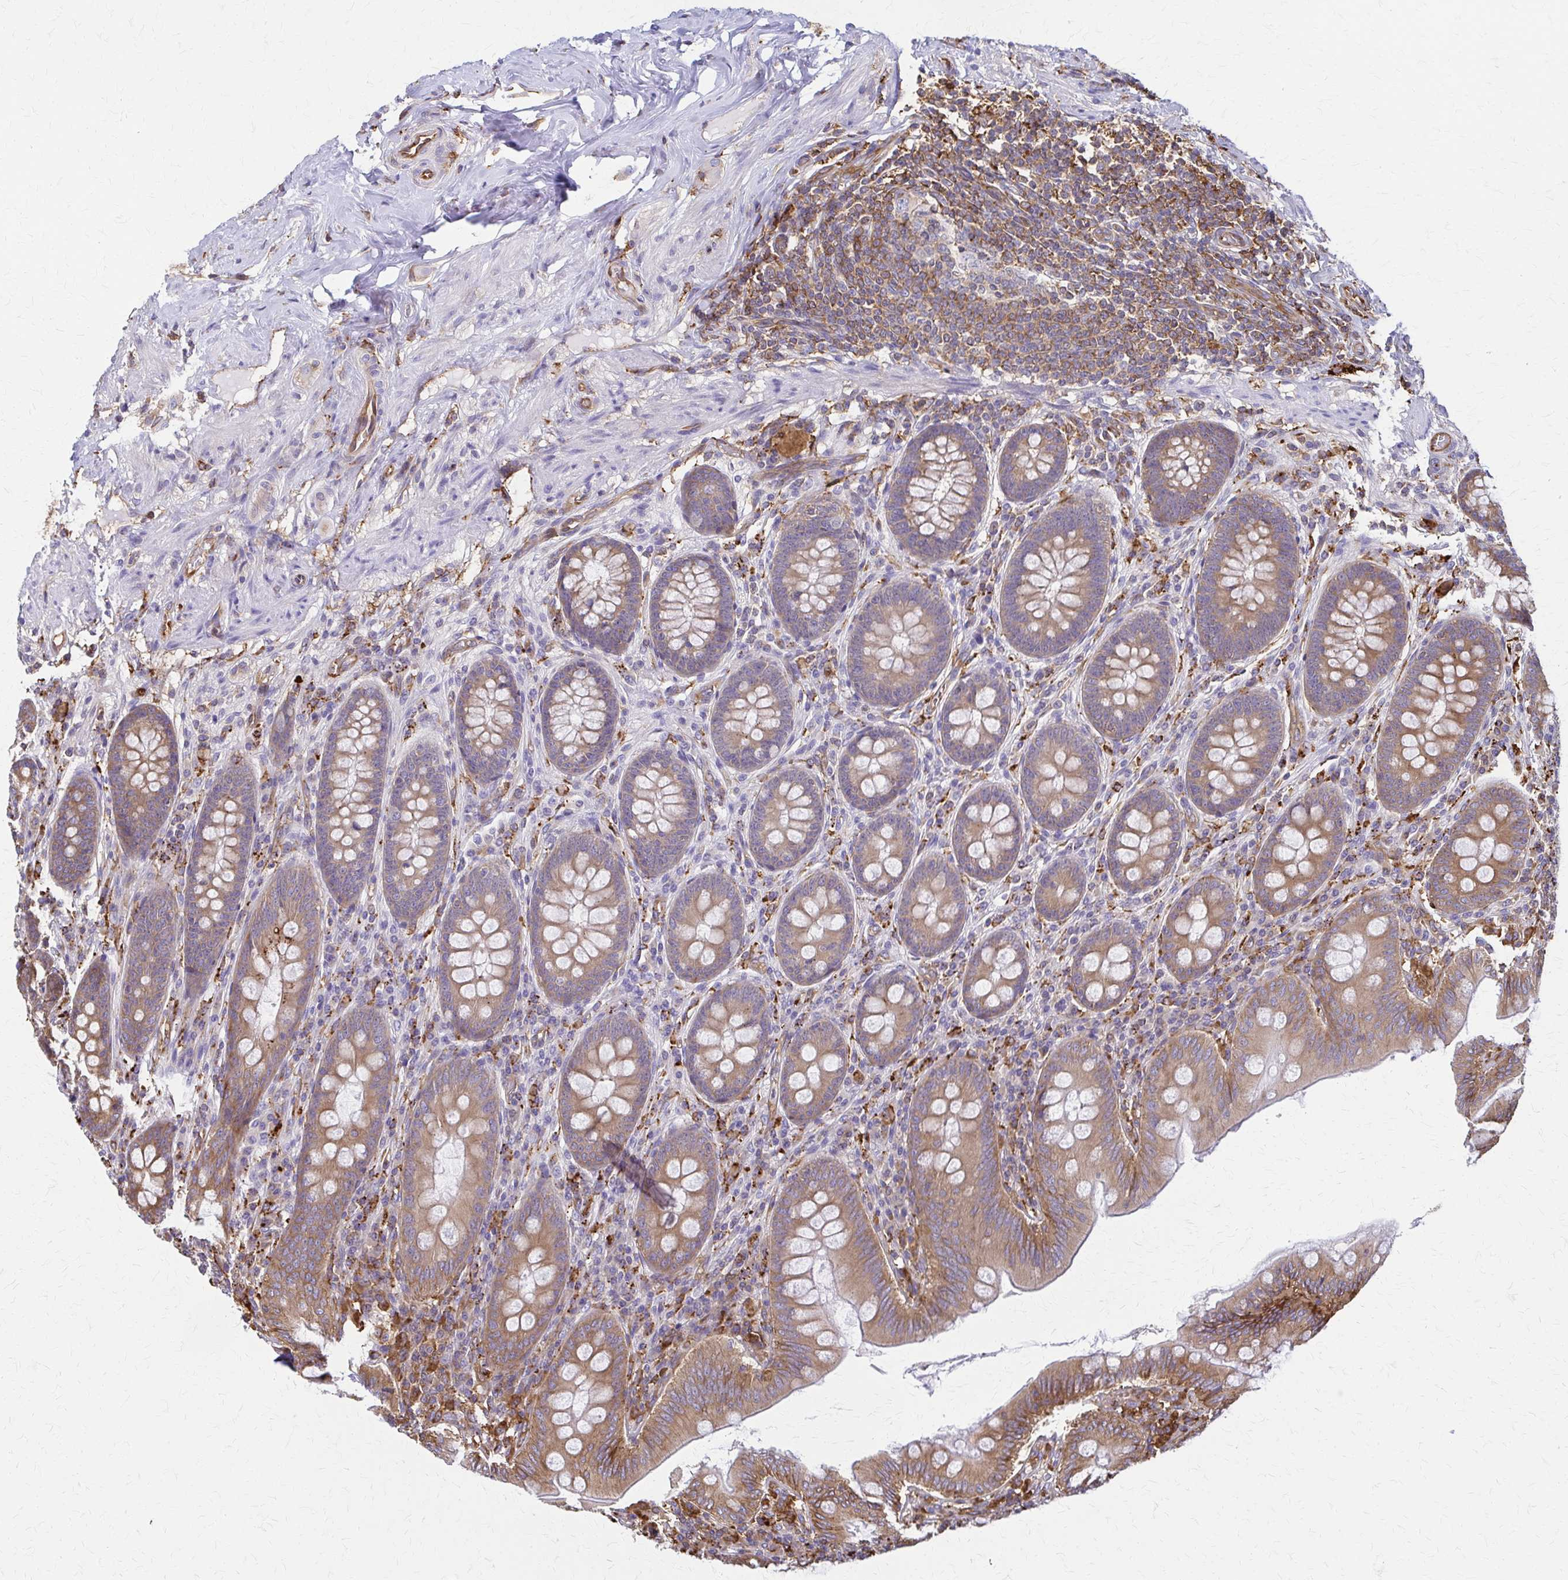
{"staining": {"intensity": "moderate", "quantity": ">75%", "location": "cytoplasmic/membranous"}, "tissue": "appendix", "cell_type": "Glandular cells", "image_type": "normal", "snomed": [{"axis": "morphology", "description": "Normal tissue, NOS"}, {"axis": "topography", "description": "Appendix"}], "caption": "Immunohistochemical staining of normal human appendix demonstrates >75% levels of moderate cytoplasmic/membranous protein positivity in about >75% of glandular cells.", "gene": "WASF2", "patient": {"sex": "male", "age": 71}}